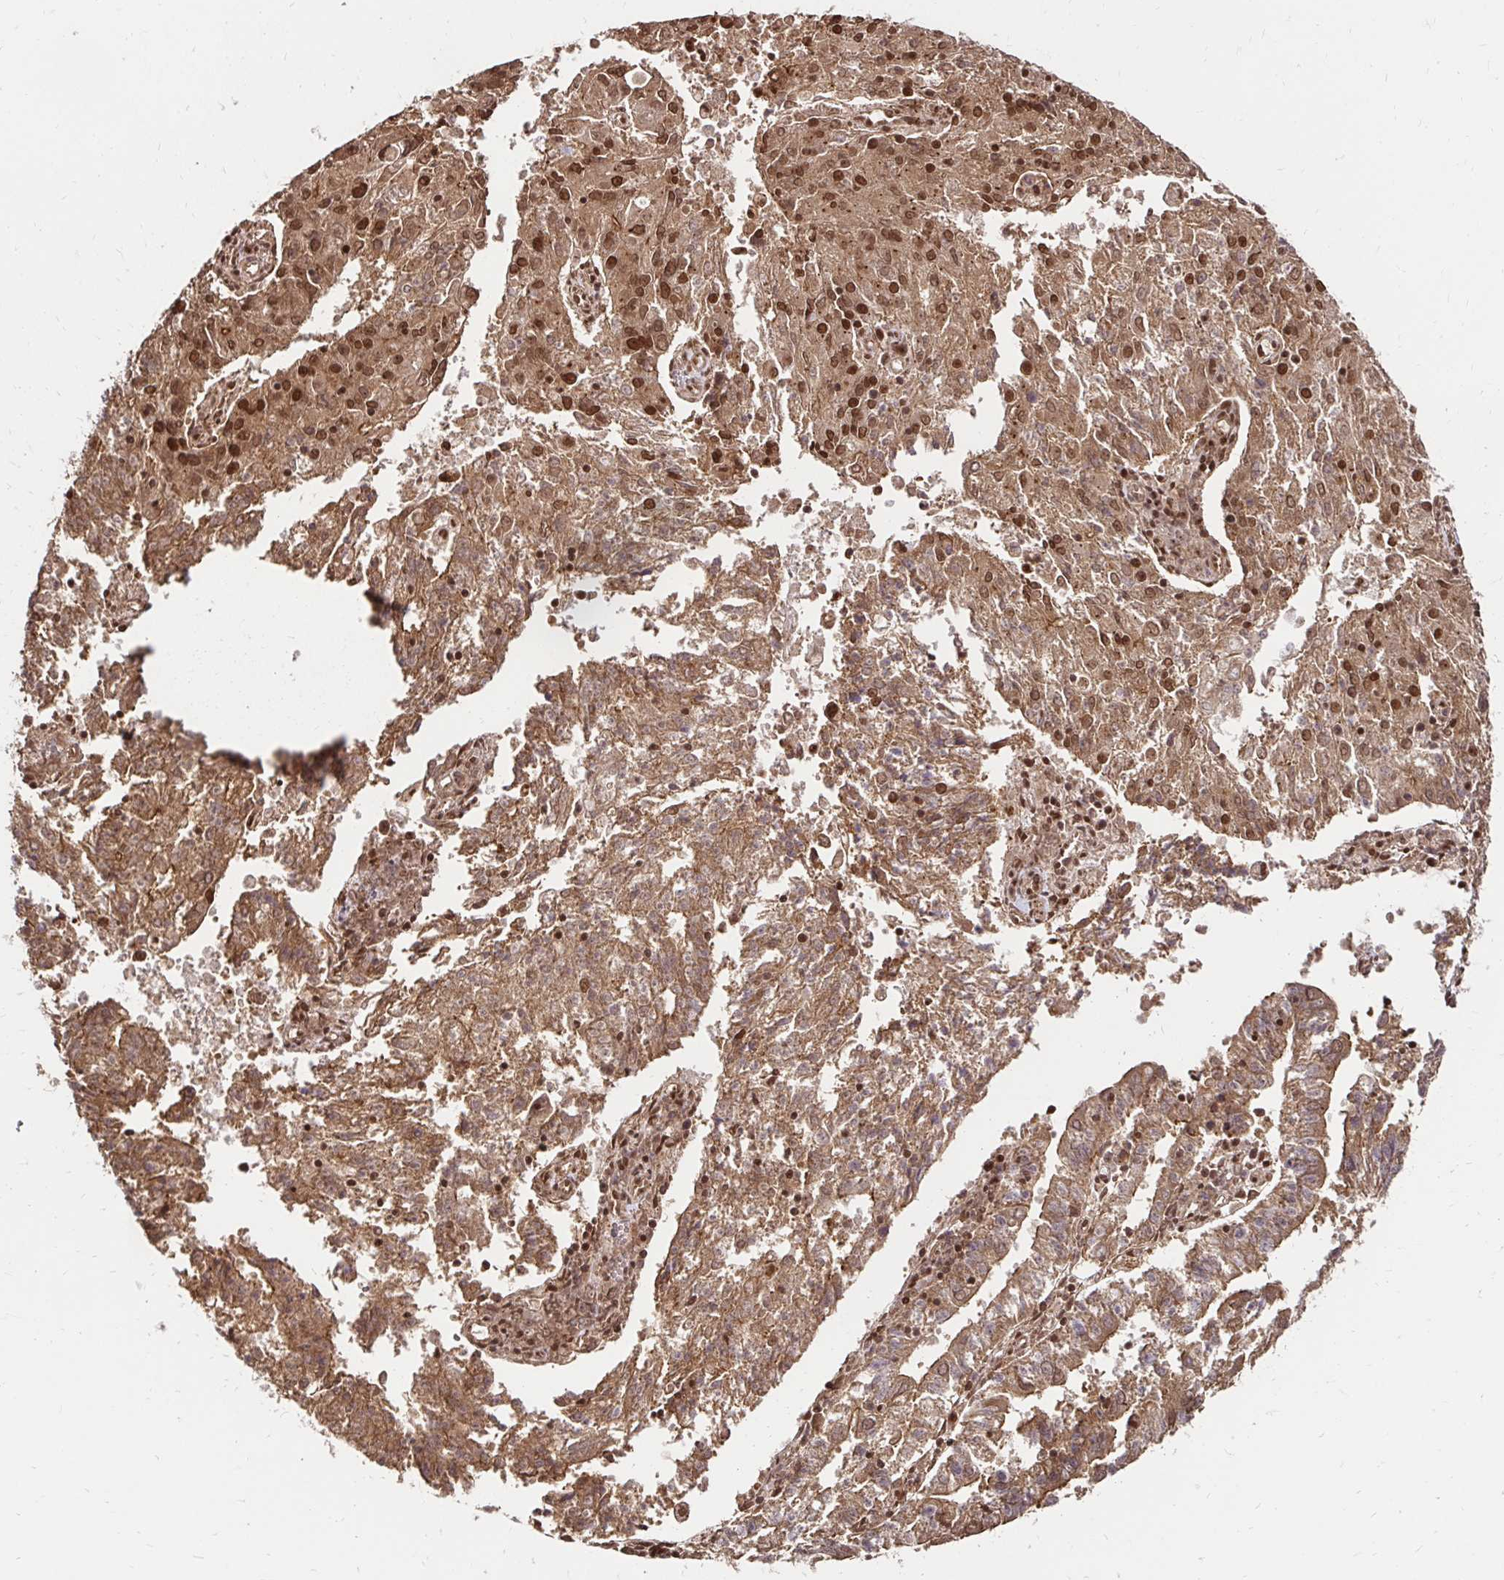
{"staining": {"intensity": "moderate", "quantity": ">75%", "location": "cytoplasmic/membranous,nuclear"}, "tissue": "endometrial cancer", "cell_type": "Tumor cells", "image_type": "cancer", "snomed": [{"axis": "morphology", "description": "Adenocarcinoma, NOS"}, {"axis": "topography", "description": "Endometrium"}], "caption": "Immunohistochemical staining of human endometrial adenocarcinoma shows medium levels of moderate cytoplasmic/membranous and nuclear protein expression in about >75% of tumor cells.", "gene": "GLYR1", "patient": {"sex": "female", "age": 82}}